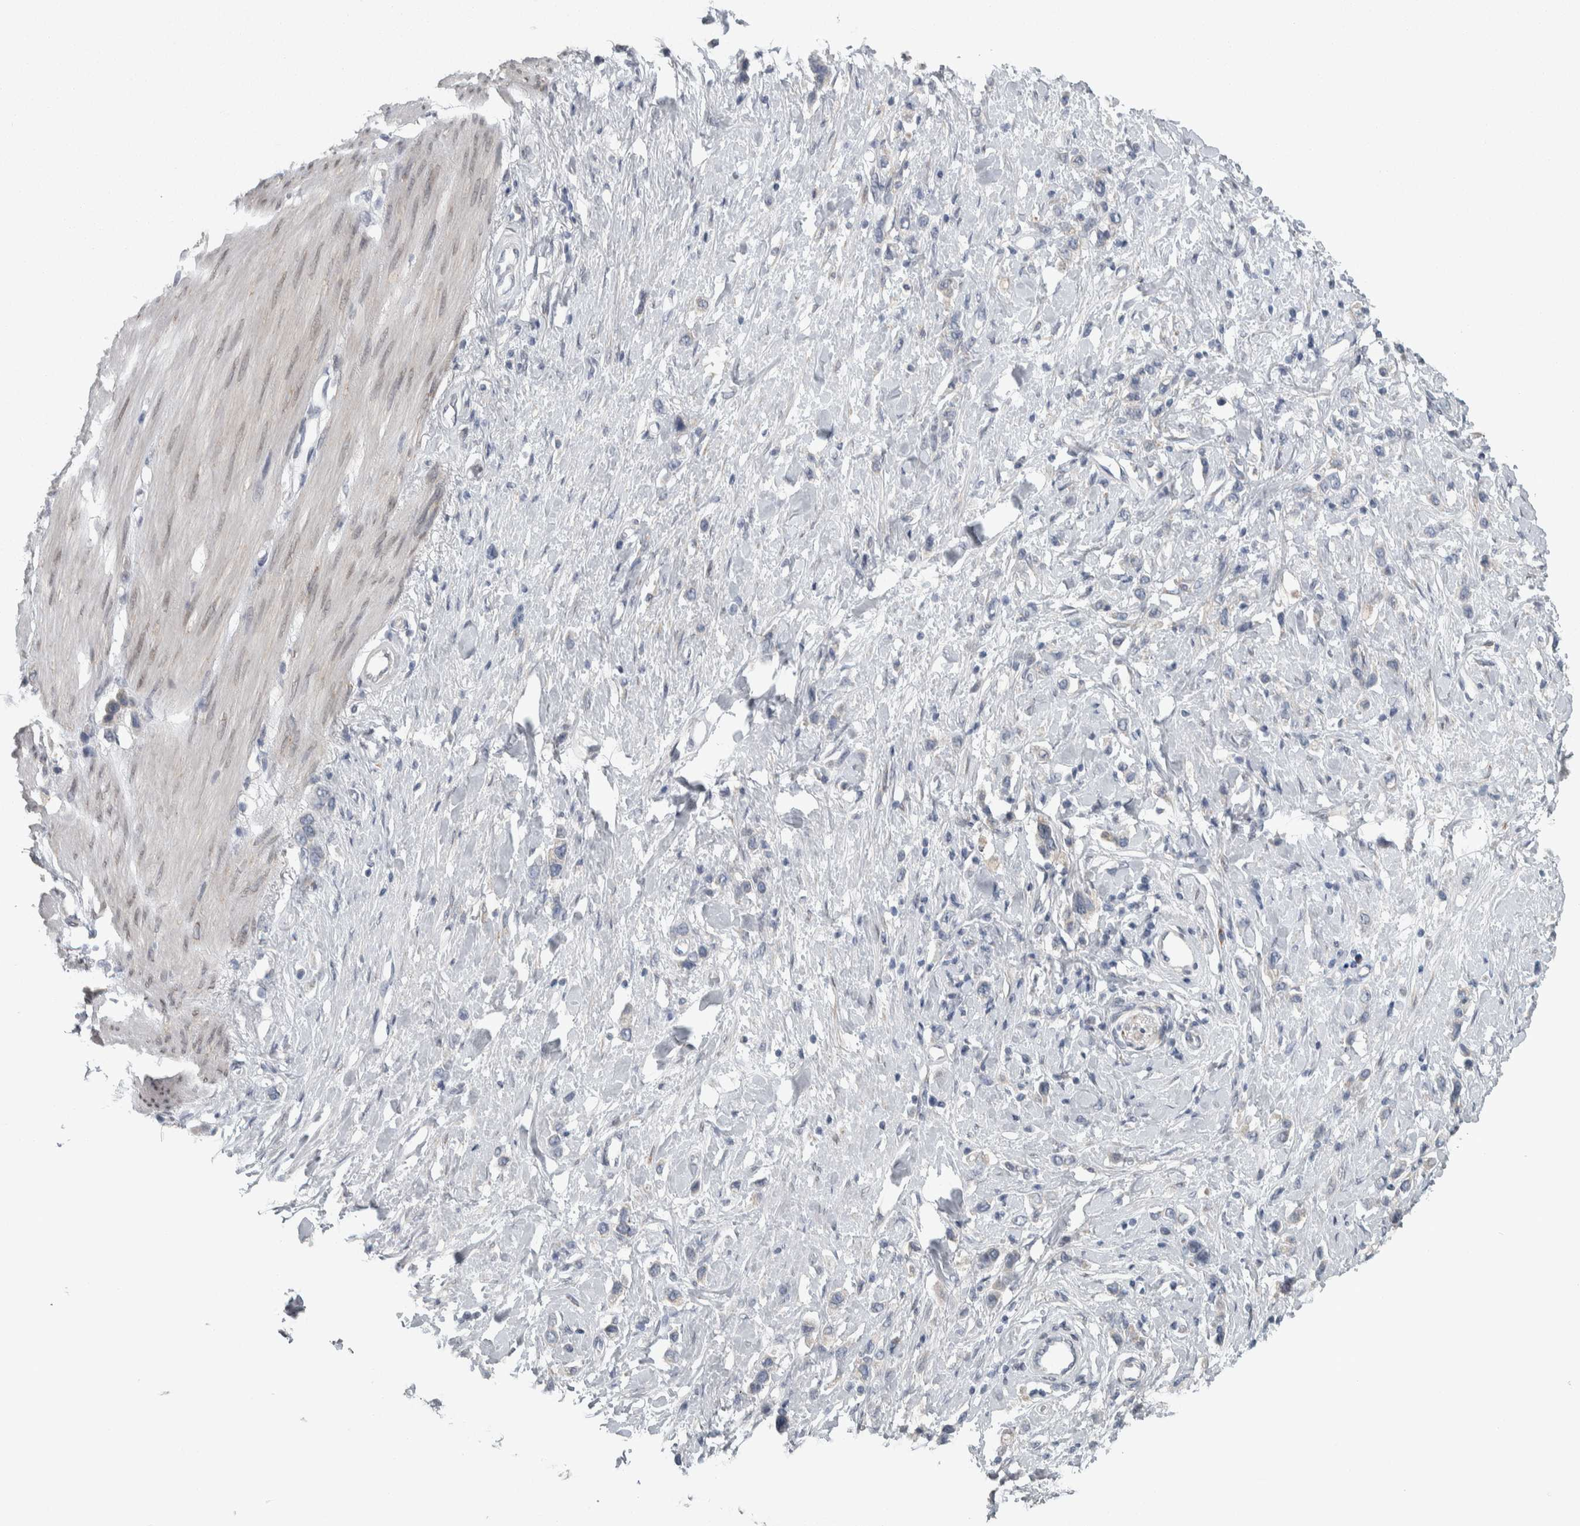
{"staining": {"intensity": "negative", "quantity": "none", "location": "none"}, "tissue": "stomach cancer", "cell_type": "Tumor cells", "image_type": "cancer", "snomed": [{"axis": "morphology", "description": "Adenocarcinoma, NOS"}, {"axis": "topography", "description": "Stomach"}], "caption": "High magnification brightfield microscopy of stomach cancer (adenocarcinoma) stained with DAB (3,3'-diaminobenzidine) (brown) and counterstained with hematoxylin (blue): tumor cells show no significant positivity.", "gene": "SIGMAR1", "patient": {"sex": "female", "age": 65}}